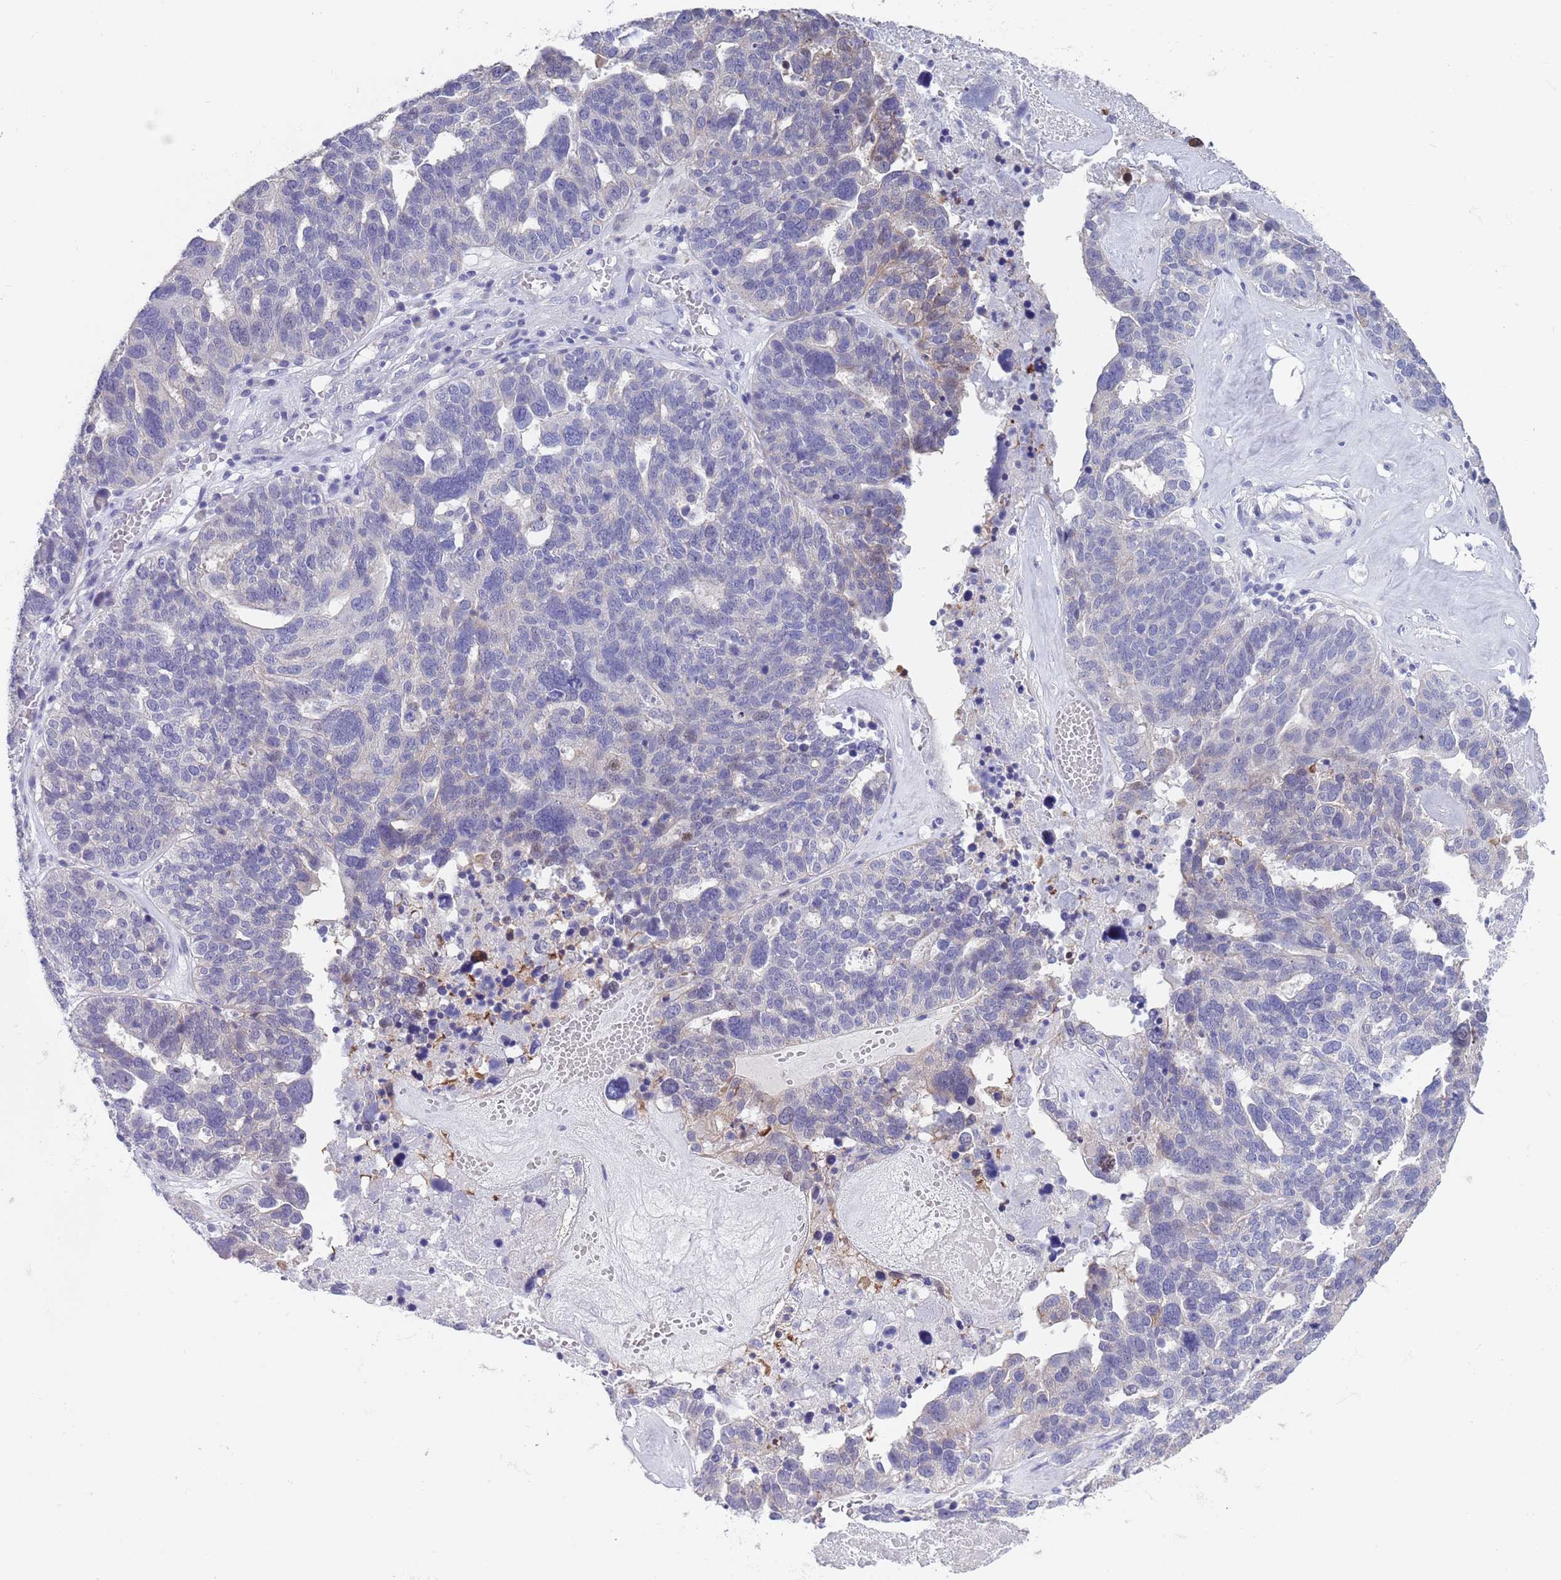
{"staining": {"intensity": "negative", "quantity": "none", "location": "none"}, "tissue": "ovarian cancer", "cell_type": "Tumor cells", "image_type": "cancer", "snomed": [{"axis": "morphology", "description": "Cystadenocarcinoma, serous, NOS"}, {"axis": "topography", "description": "Ovary"}], "caption": "A micrograph of ovarian cancer stained for a protein shows no brown staining in tumor cells.", "gene": "SPIRE2", "patient": {"sex": "female", "age": 59}}